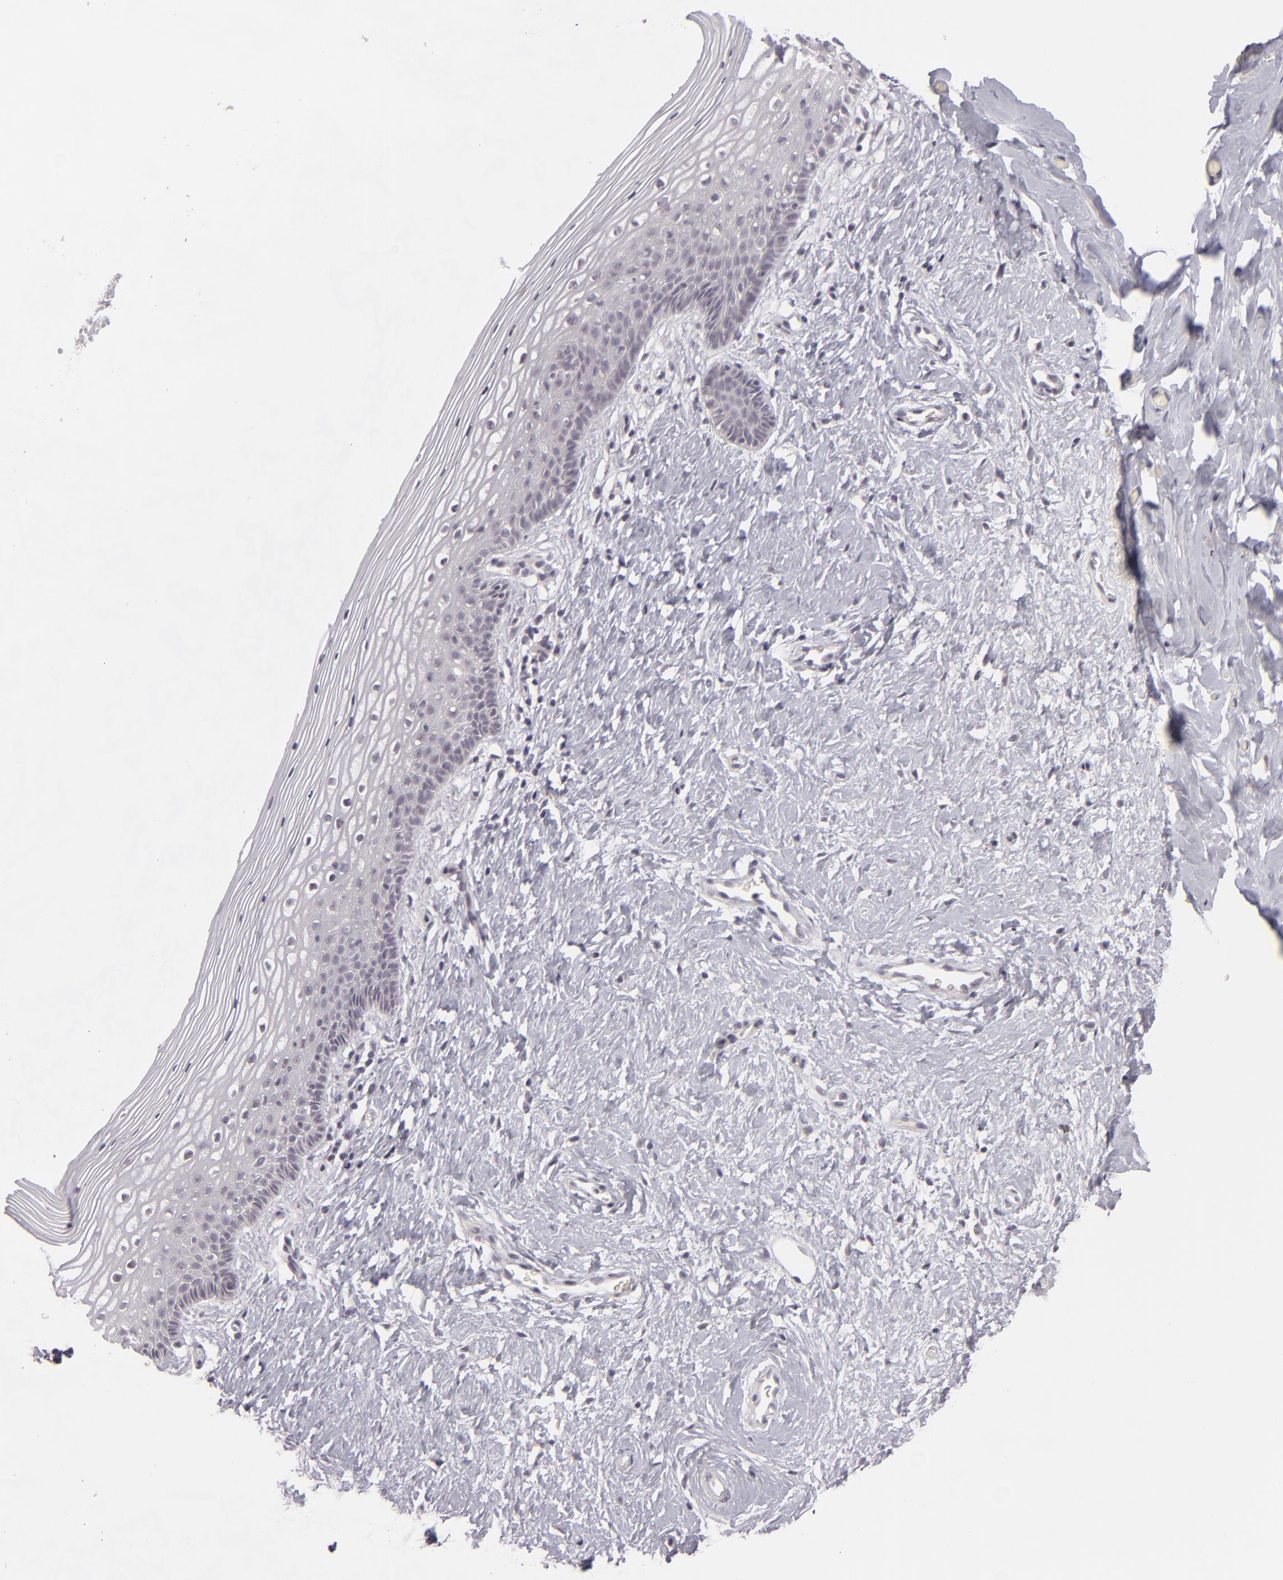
{"staining": {"intensity": "negative", "quantity": "none", "location": "none"}, "tissue": "vagina", "cell_type": "Squamous epithelial cells", "image_type": "normal", "snomed": [{"axis": "morphology", "description": "Normal tissue, NOS"}, {"axis": "topography", "description": "Vagina"}], "caption": "The immunohistochemistry (IHC) image has no significant staining in squamous epithelial cells of vagina.", "gene": "DLG3", "patient": {"sex": "female", "age": 46}}